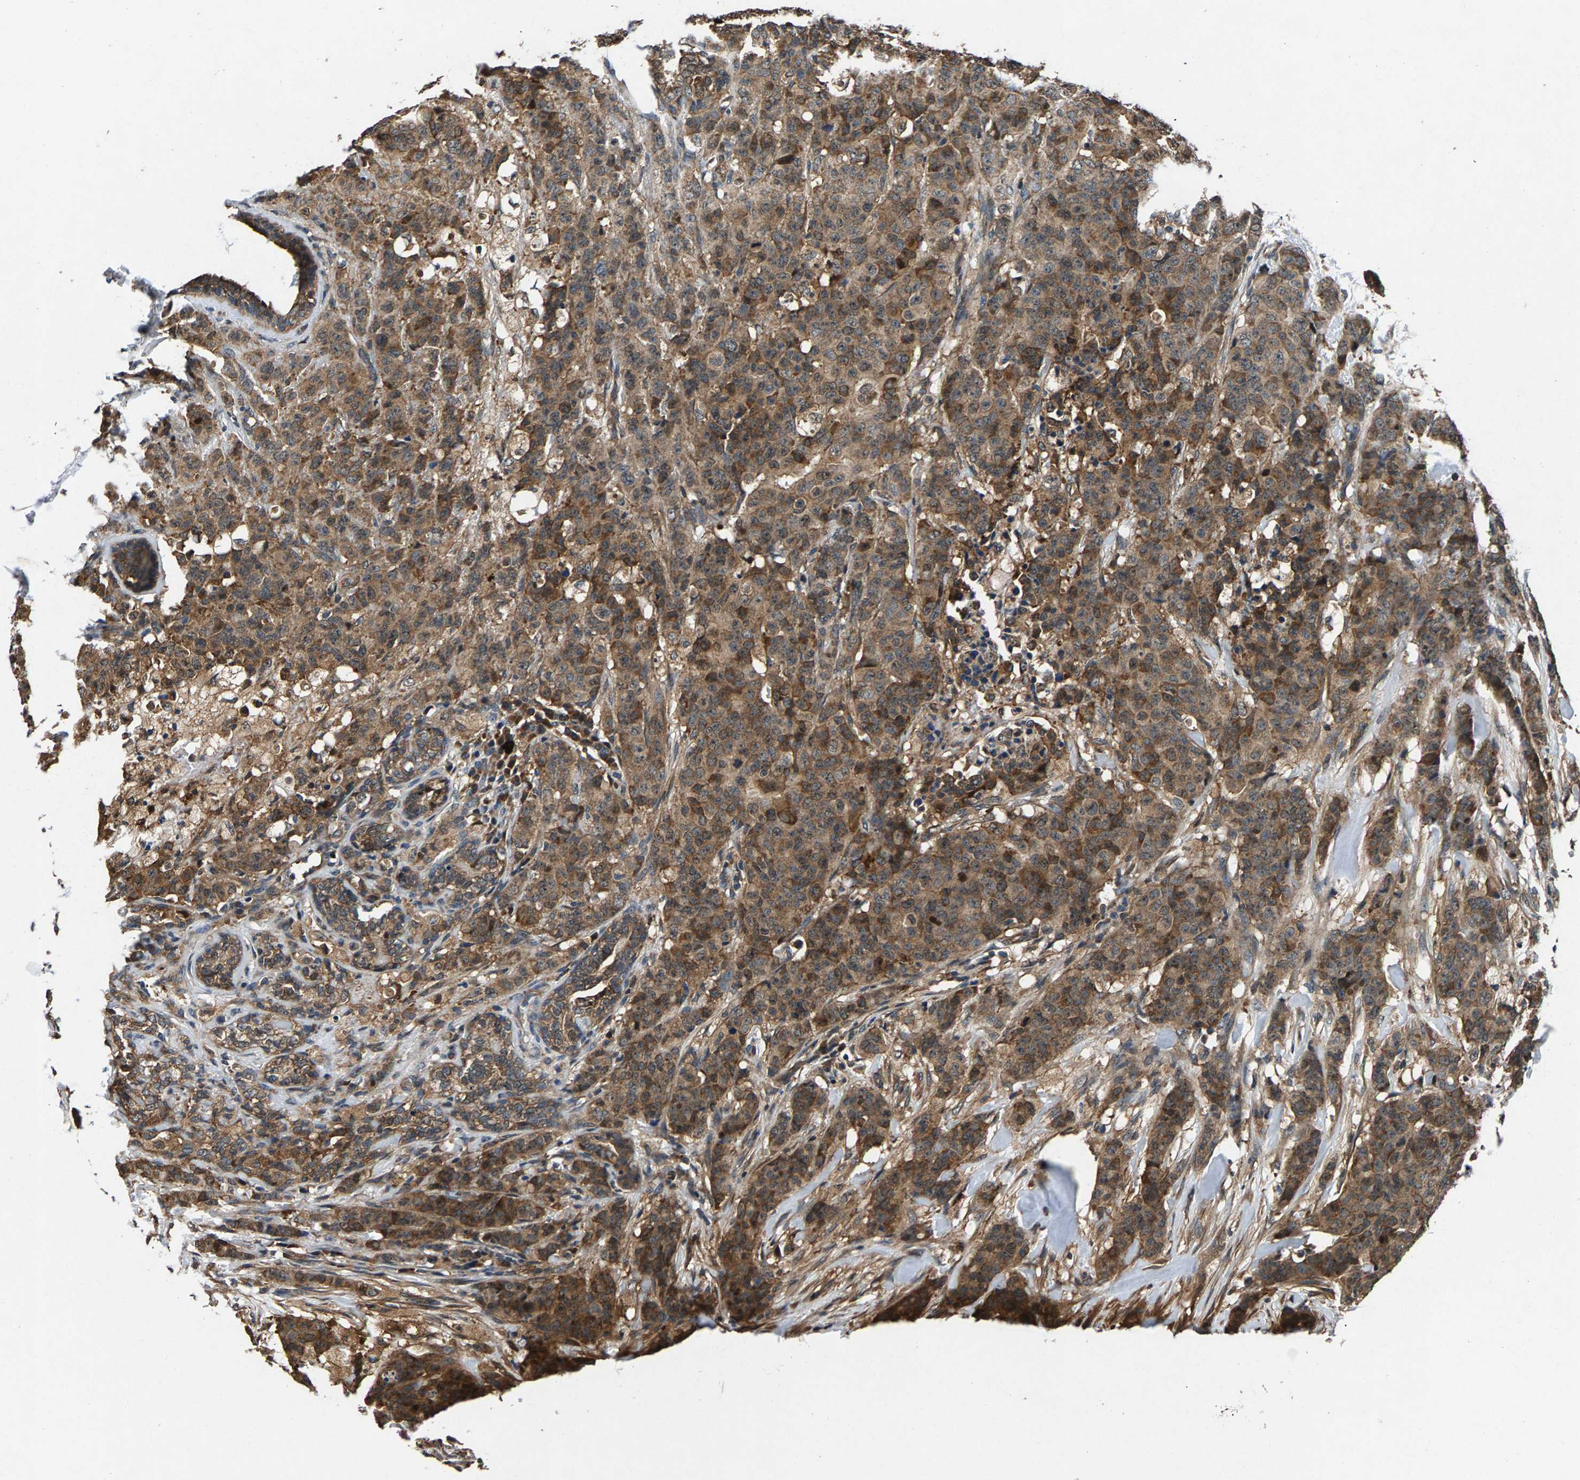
{"staining": {"intensity": "moderate", "quantity": ">75%", "location": "cytoplasmic/membranous"}, "tissue": "breast cancer", "cell_type": "Tumor cells", "image_type": "cancer", "snomed": [{"axis": "morphology", "description": "Normal tissue, NOS"}, {"axis": "morphology", "description": "Duct carcinoma"}, {"axis": "topography", "description": "Breast"}], "caption": "A high-resolution image shows immunohistochemistry staining of infiltrating ductal carcinoma (breast), which exhibits moderate cytoplasmic/membranous positivity in approximately >75% of tumor cells.", "gene": "FAM78A", "patient": {"sex": "female", "age": 40}}